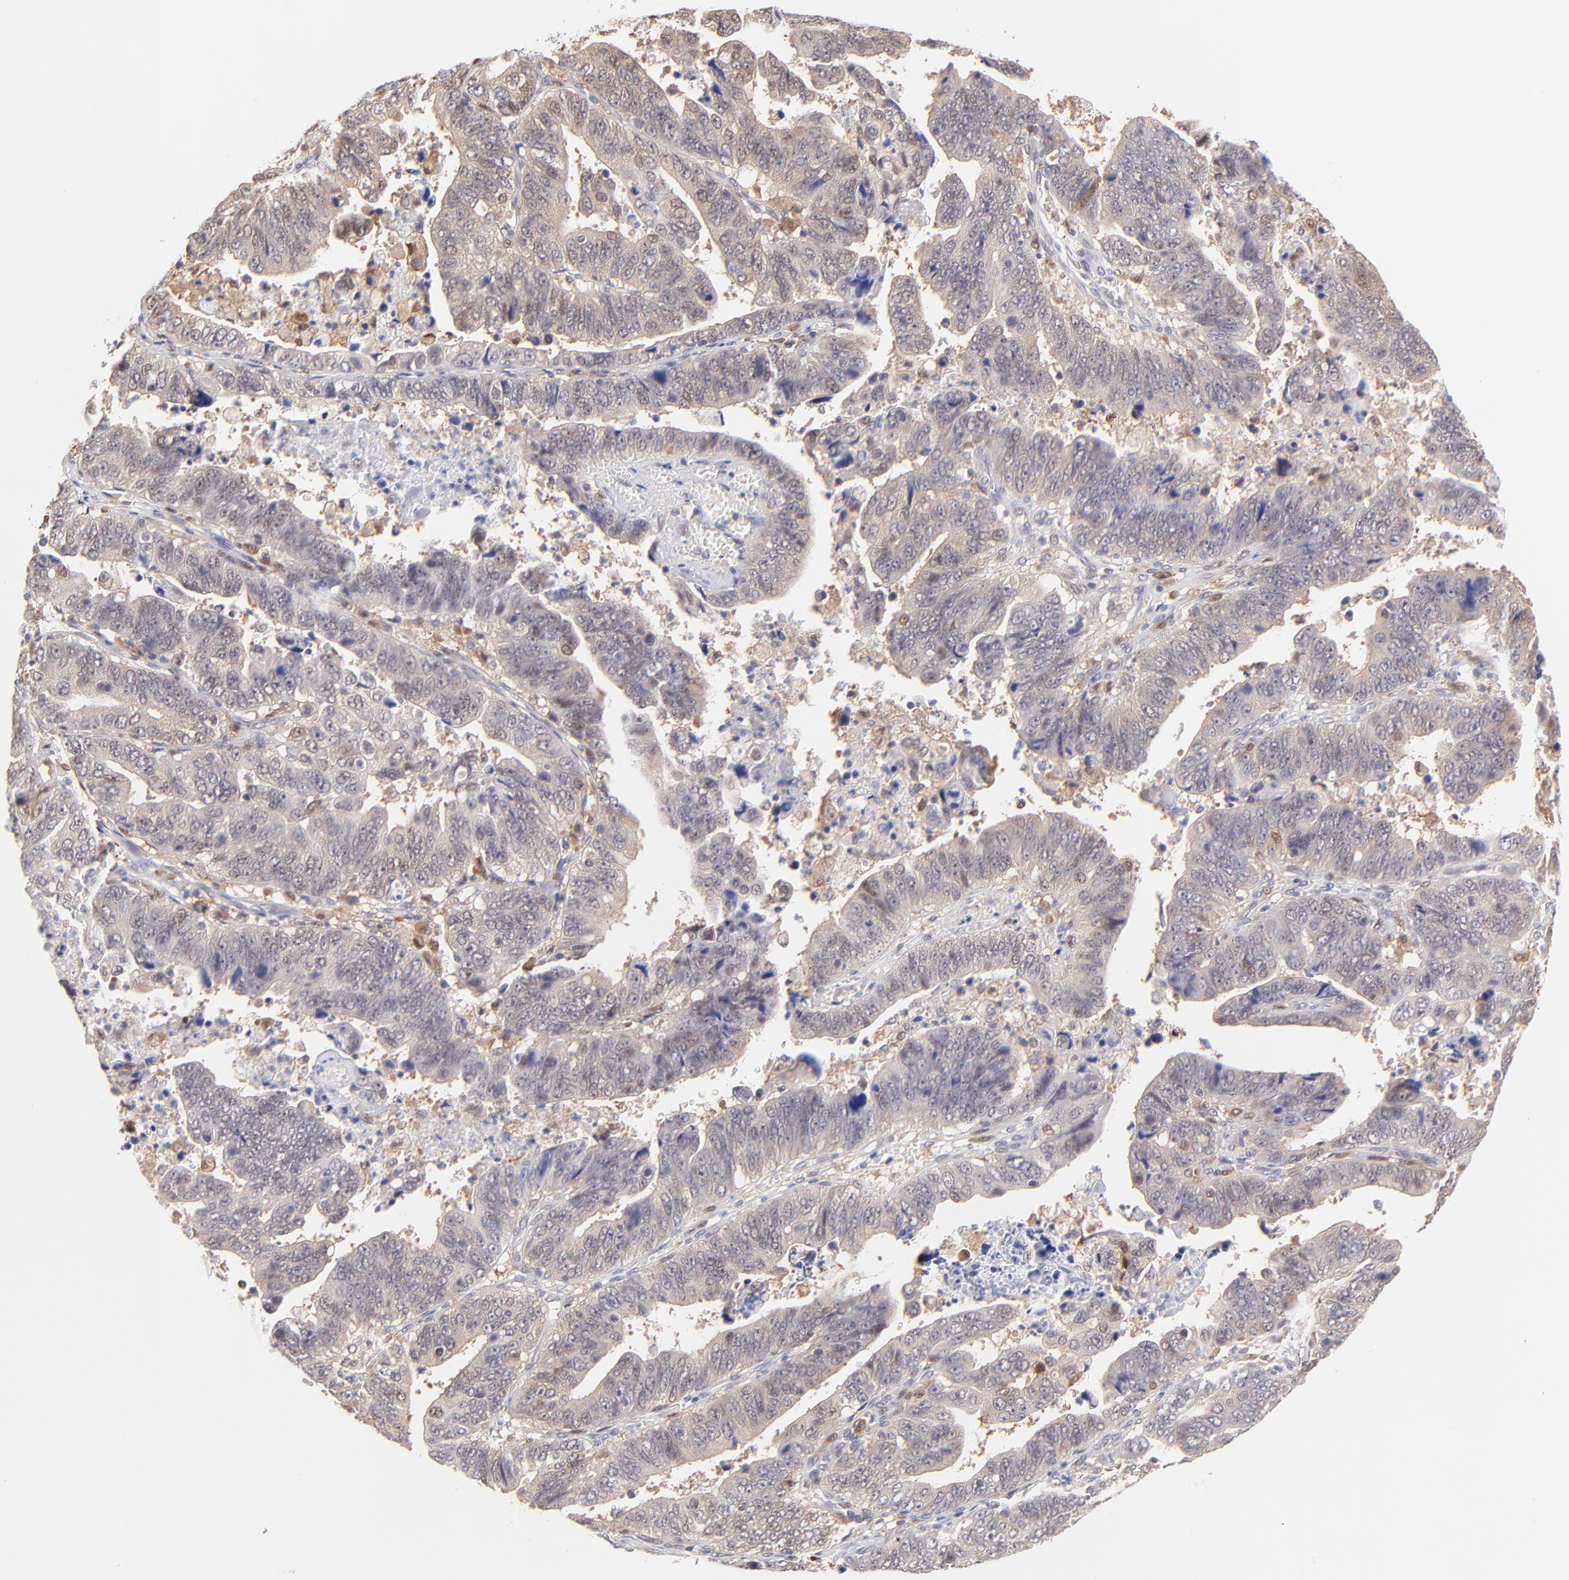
{"staining": {"intensity": "weak", "quantity": "<25%", "location": "cytoplasmic/membranous,nuclear"}, "tissue": "stomach cancer", "cell_type": "Tumor cells", "image_type": "cancer", "snomed": [{"axis": "morphology", "description": "Adenocarcinoma, NOS"}, {"axis": "topography", "description": "Stomach, upper"}], "caption": "This is an immunohistochemistry histopathology image of stomach cancer (adenocarcinoma). There is no staining in tumor cells.", "gene": "HYAL1", "patient": {"sex": "female", "age": 50}}